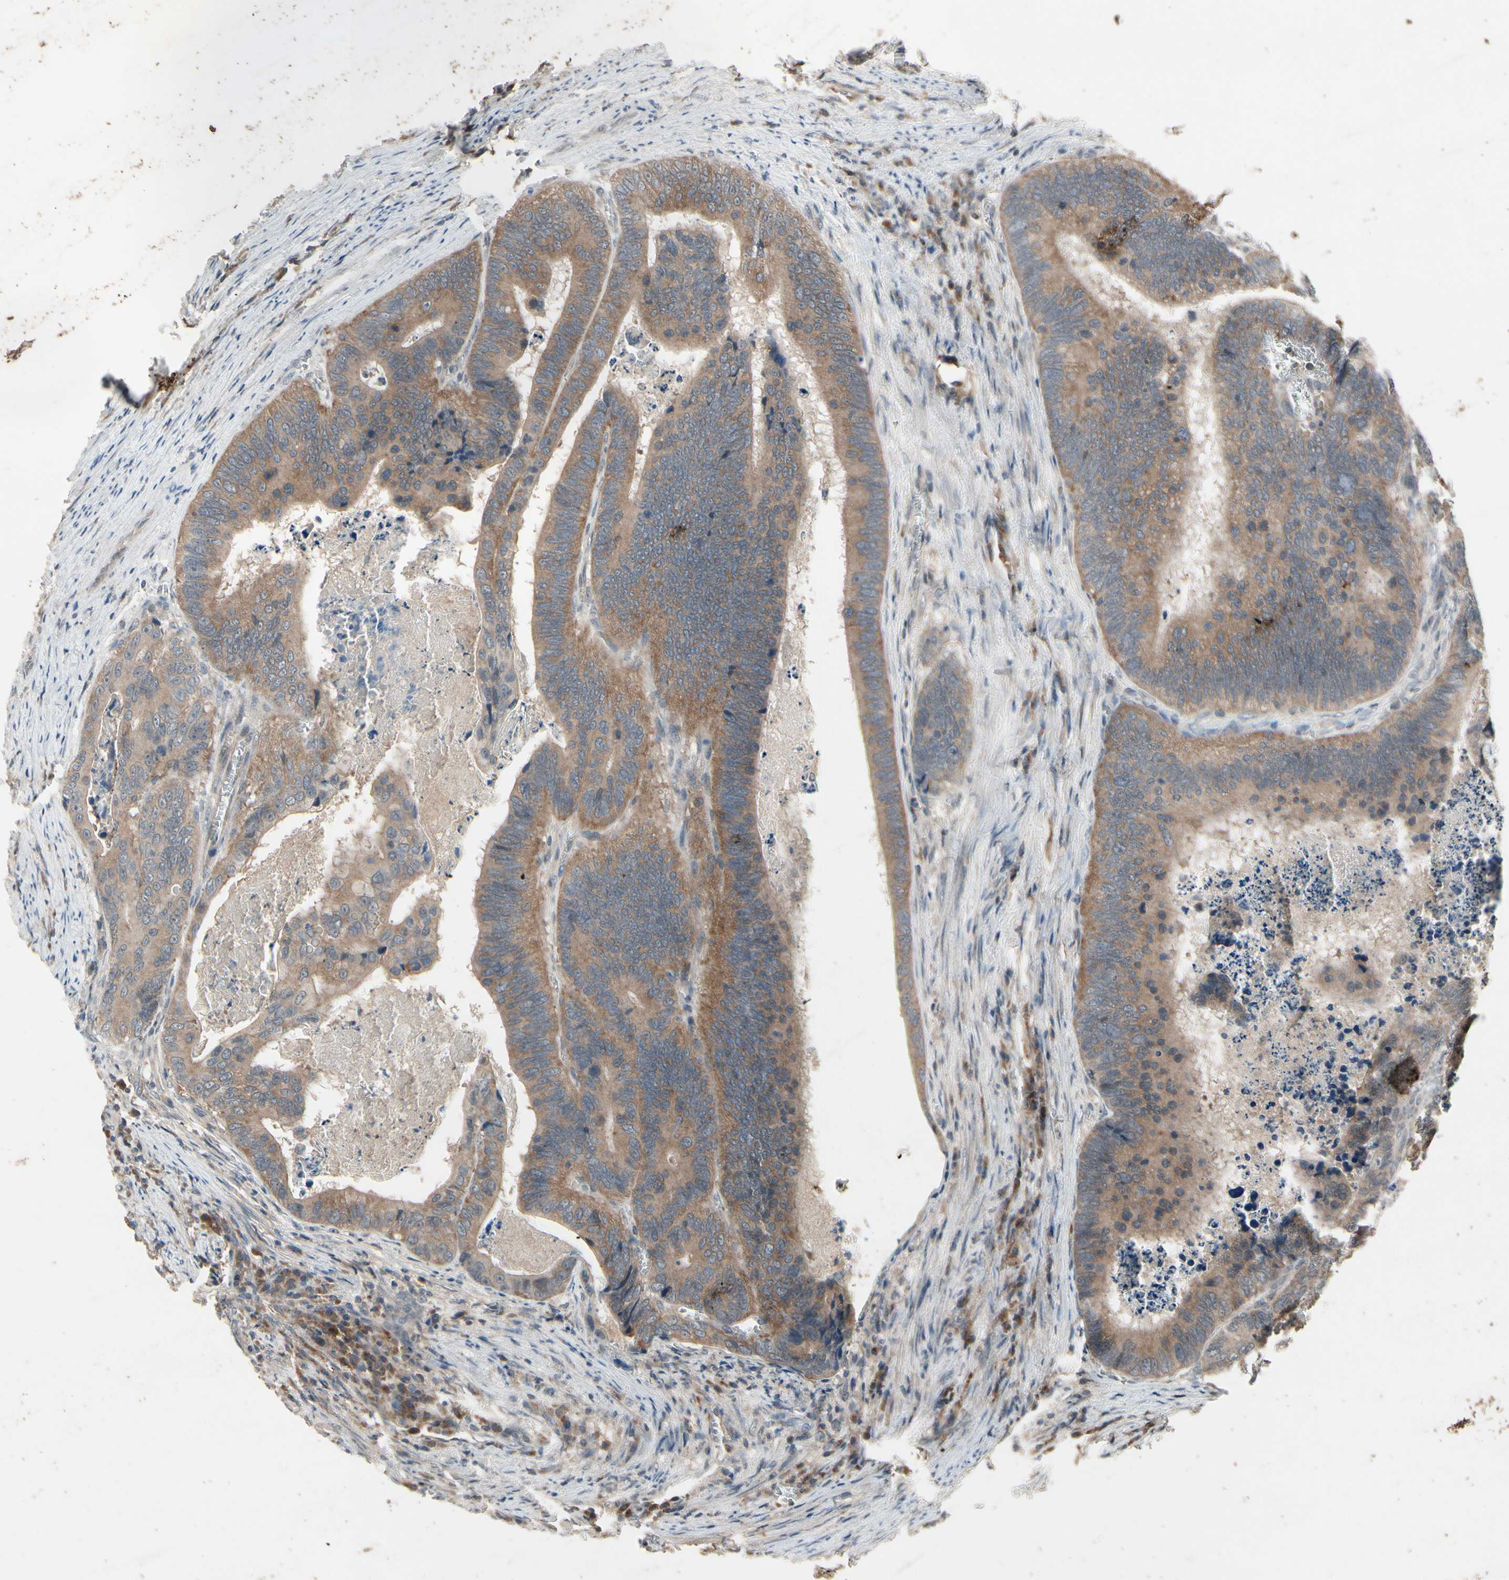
{"staining": {"intensity": "moderate", "quantity": ">75%", "location": "cytoplasmic/membranous"}, "tissue": "colorectal cancer", "cell_type": "Tumor cells", "image_type": "cancer", "snomed": [{"axis": "morphology", "description": "Adenocarcinoma, NOS"}, {"axis": "topography", "description": "Colon"}], "caption": "This image displays immunohistochemistry (IHC) staining of human colorectal adenocarcinoma, with medium moderate cytoplasmic/membranous expression in approximately >75% of tumor cells.", "gene": "NSF", "patient": {"sex": "male", "age": 72}}